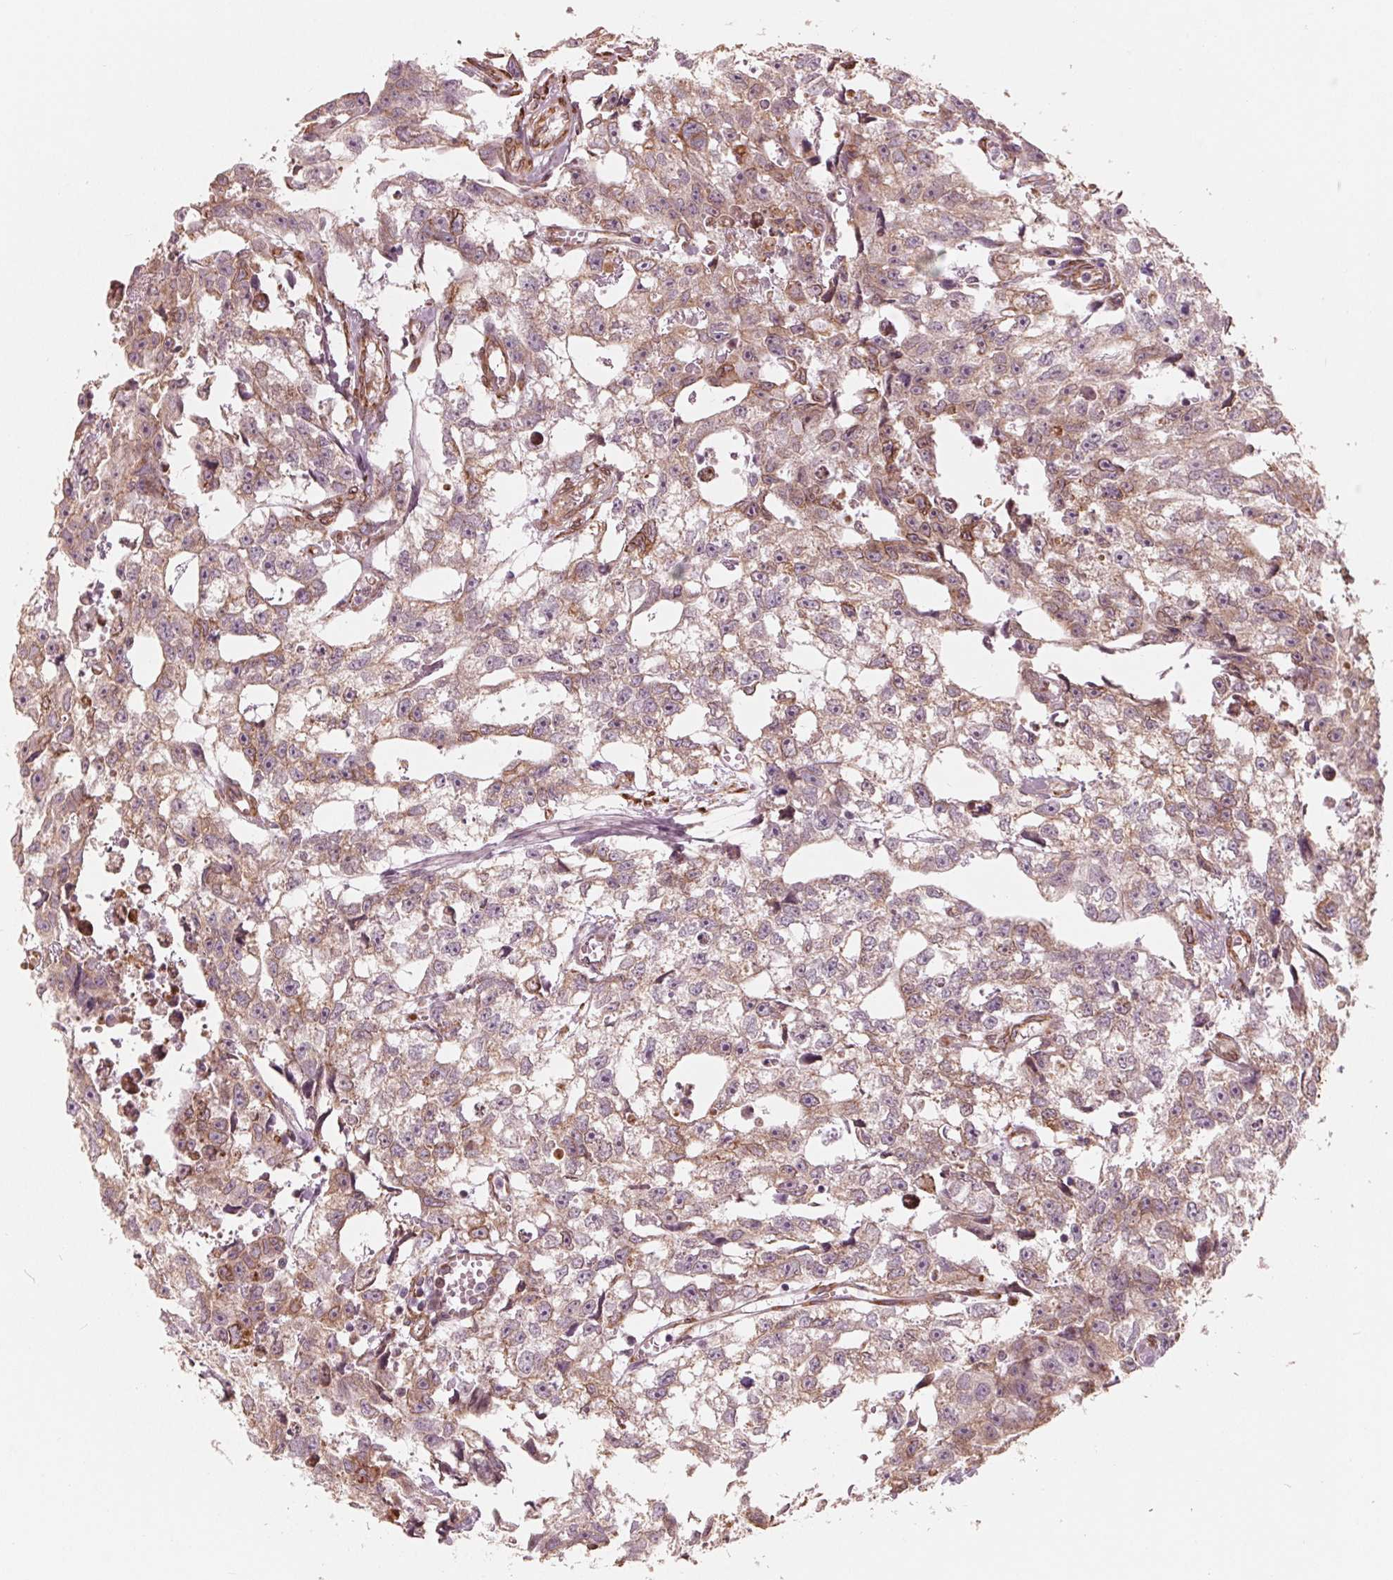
{"staining": {"intensity": "weak", "quantity": ">75%", "location": "cytoplasmic/membranous"}, "tissue": "testis cancer", "cell_type": "Tumor cells", "image_type": "cancer", "snomed": [{"axis": "morphology", "description": "Carcinoma, Embryonal, NOS"}, {"axis": "morphology", "description": "Teratoma, malignant, NOS"}, {"axis": "topography", "description": "Testis"}], "caption": "IHC photomicrograph of neoplastic tissue: testis cancer (malignant teratoma) stained using IHC shows low levels of weak protein expression localized specifically in the cytoplasmic/membranous of tumor cells, appearing as a cytoplasmic/membranous brown color.", "gene": "IKBIP", "patient": {"sex": "male", "age": 44}}